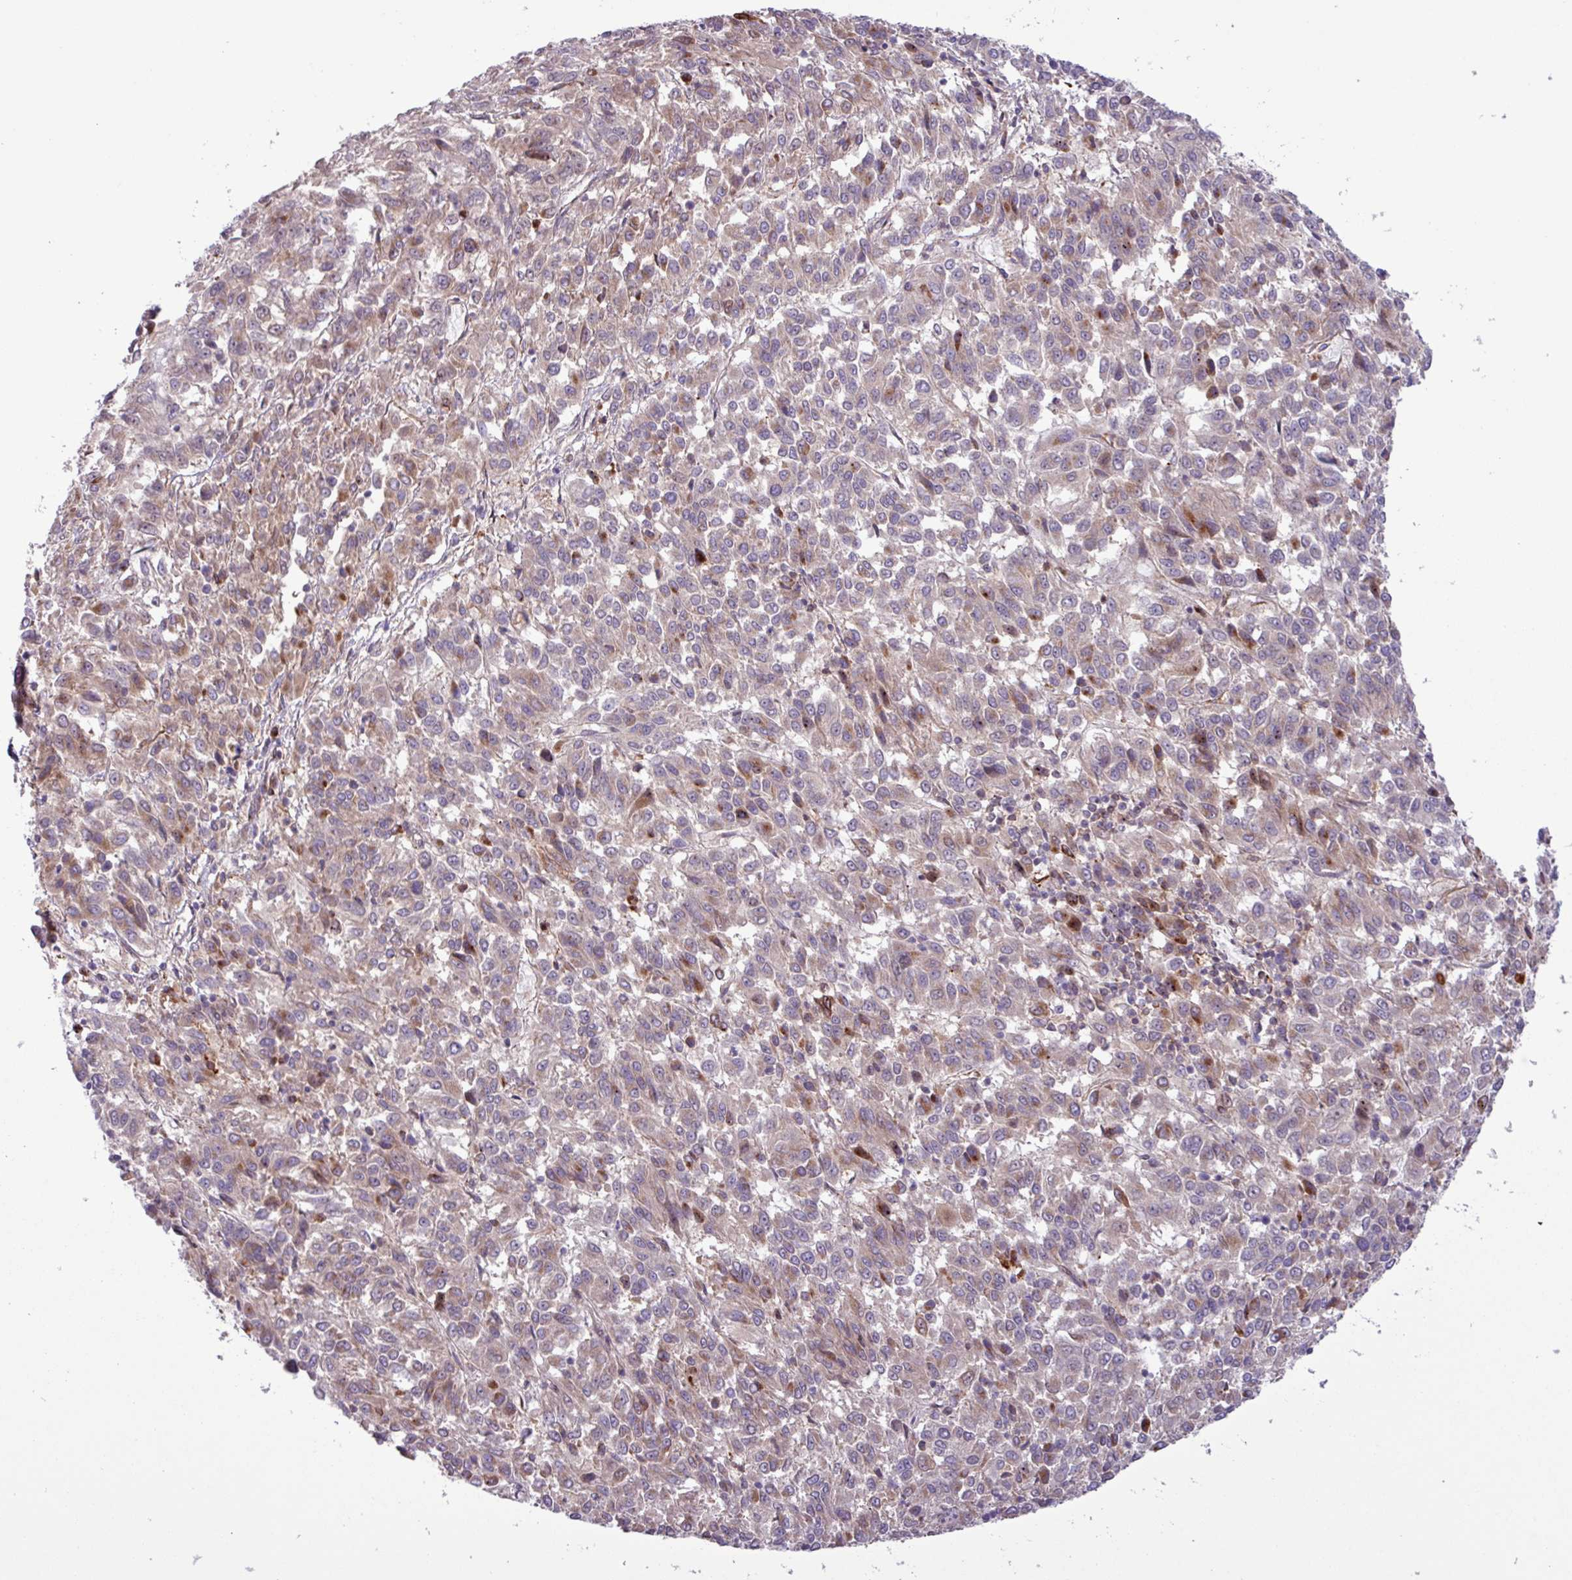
{"staining": {"intensity": "weak", "quantity": "<25%", "location": "cytoplasmic/membranous"}, "tissue": "melanoma", "cell_type": "Tumor cells", "image_type": "cancer", "snomed": [{"axis": "morphology", "description": "Malignant melanoma, Metastatic site"}, {"axis": "topography", "description": "Lung"}], "caption": "High magnification brightfield microscopy of malignant melanoma (metastatic site) stained with DAB (brown) and counterstained with hematoxylin (blue): tumor cells show no significant expression. (DAB (3,3'-diaminobenzidine) immunohistochemistry with hematoxylin counter stain).", "gene": "CNTRL", "patient": {"sex": "male", "age": 64}}